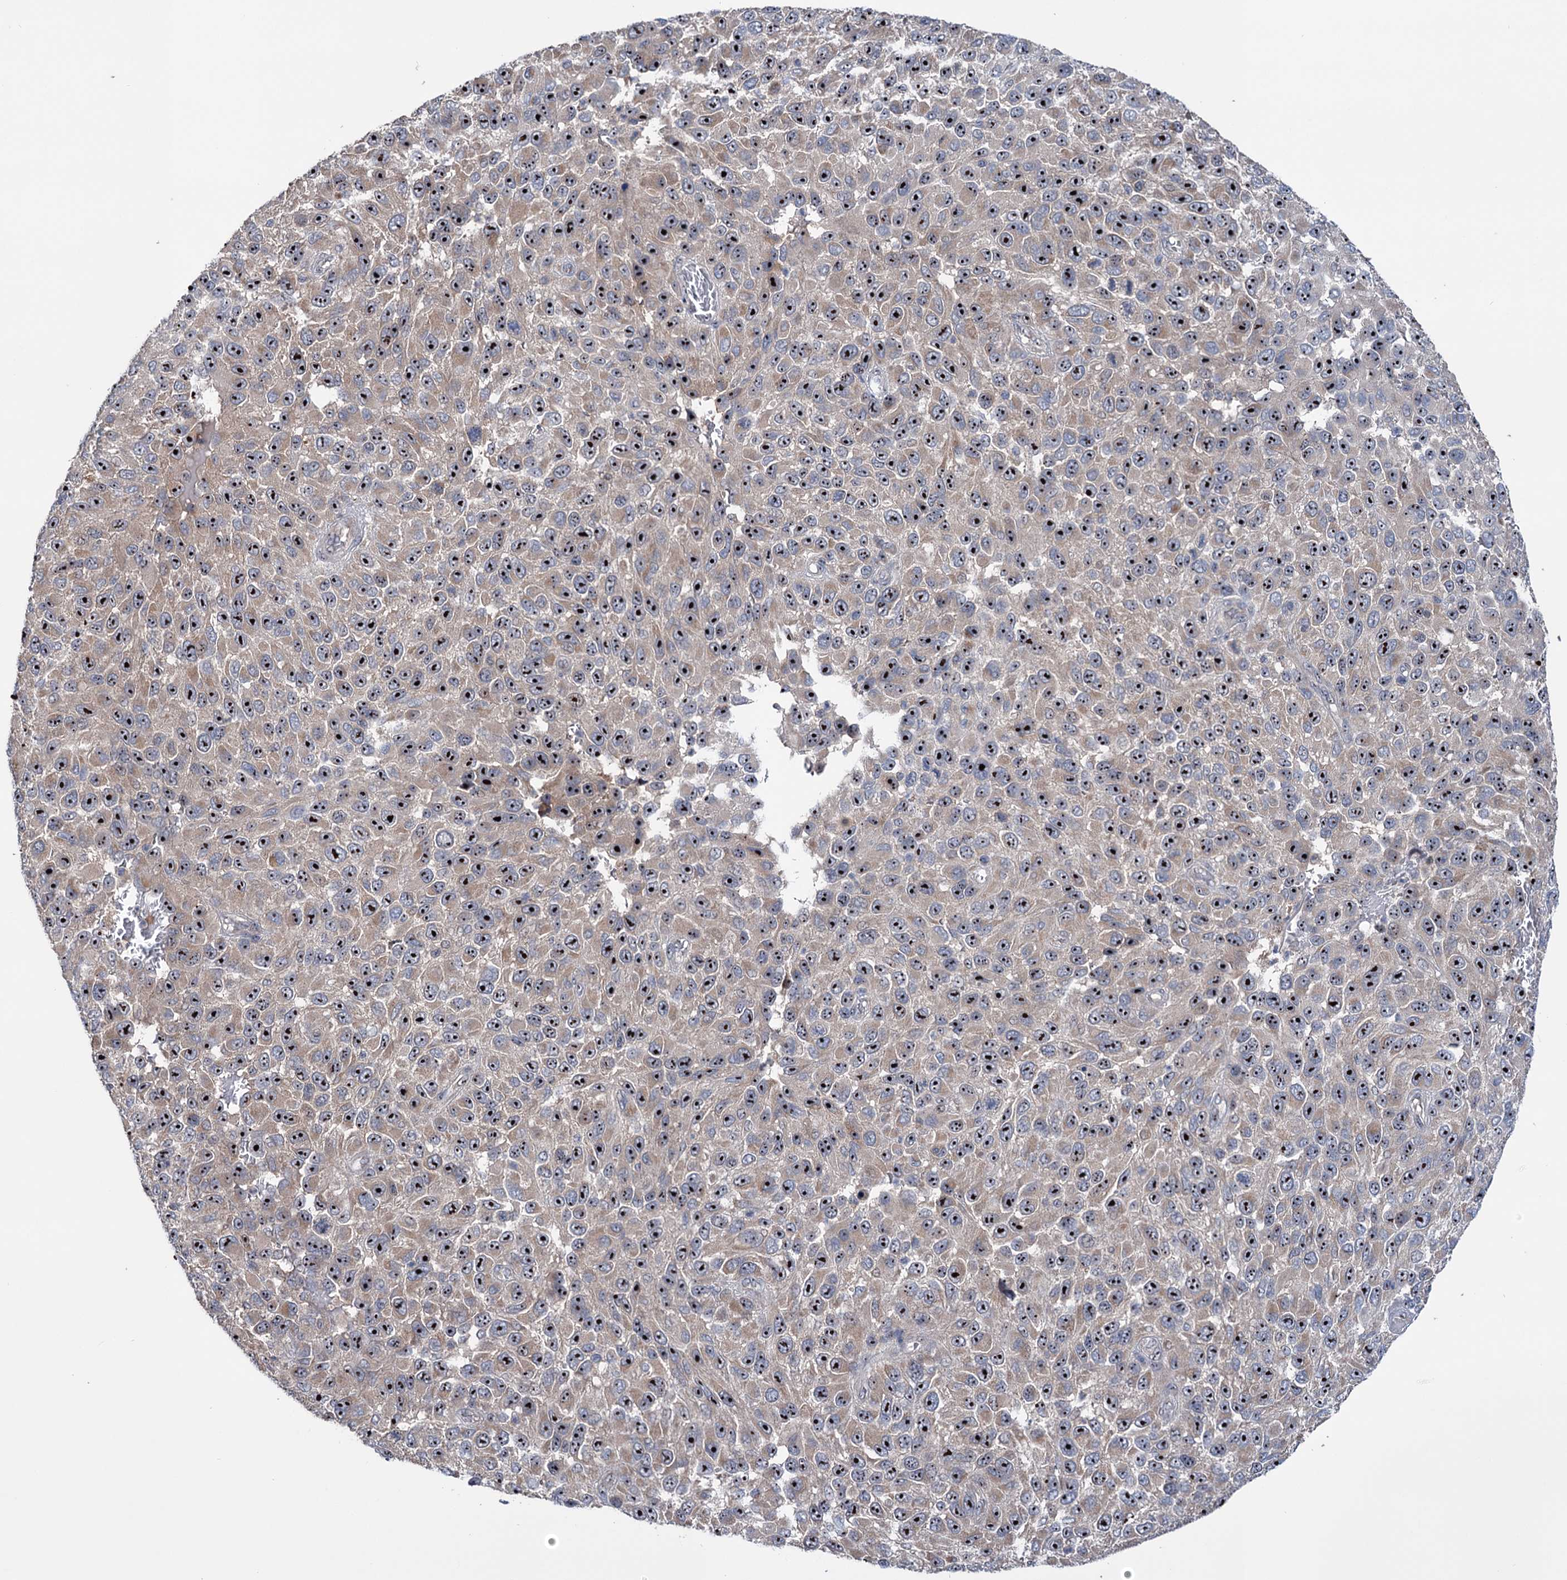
{"staining": {"intensity": "strong", "quantity": ">75%", "location": "nuclear"}, "tissue": "melanoma", "cell_type": "Tumor cells", "image_type": "cancer", "snomed": [{"axis": "morphology", "description": "Malignant melanoma, NOS"}, {"axis": "topography", "description": "Skin"}], "caption": "Protein analysis of melanoma tissue demonstrates strong nuclear expression in approximately >75% of tumor cells.", "gene": "HTR3B", "patient": {"sex": "female", "age": 96}}